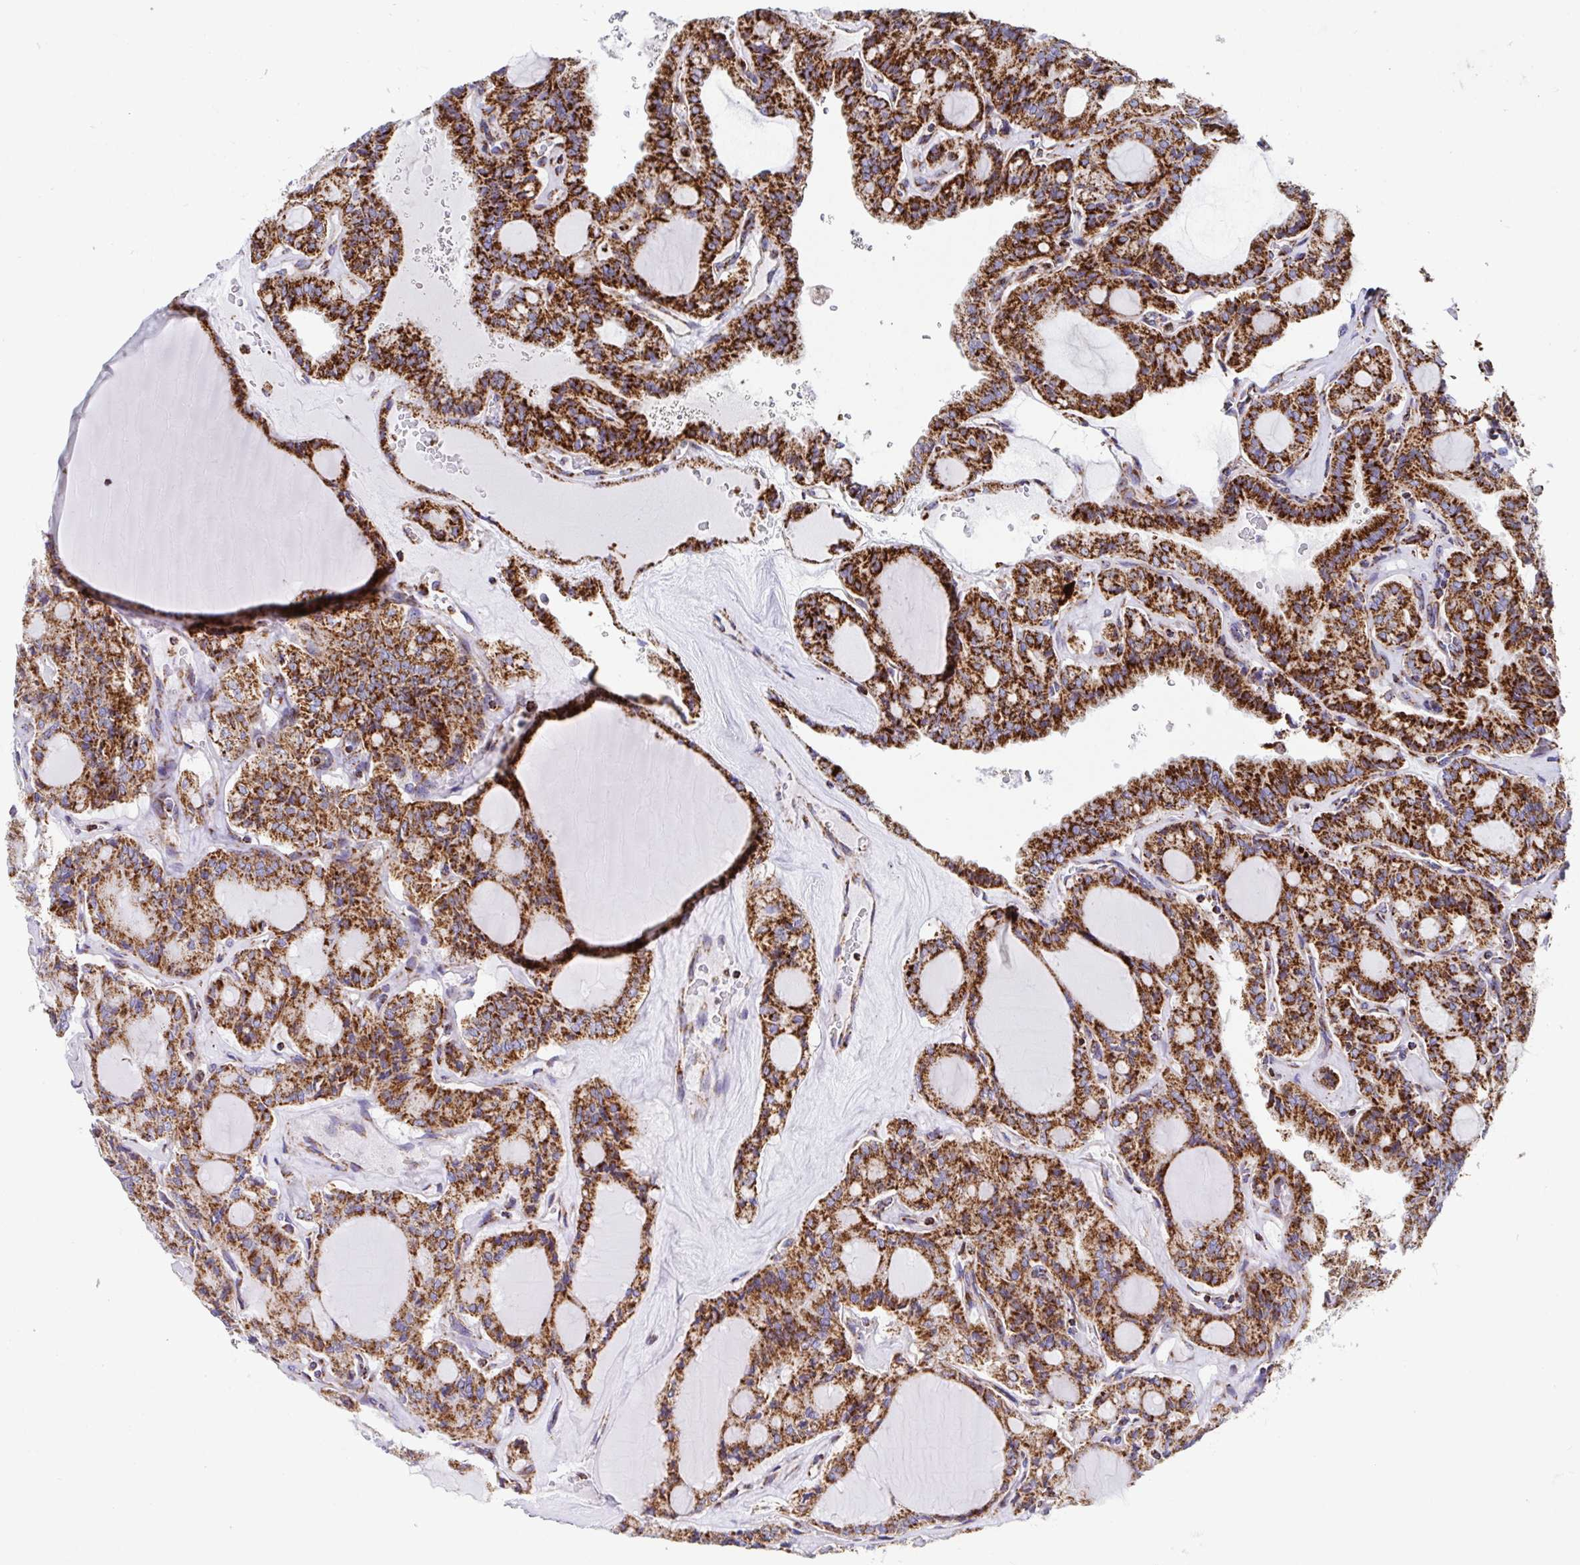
{"staining": {"intensity": "strong", "quantity": ">75%", "location": "cytoplasmic/membranous"}, "tissue": "thyroid cancer", "cell_type": "Tumor cells", "image_type": "cancer", "snomed": [{"axis": "morphology", "description": "Papillary adenocarcinoma, NOS"}, {"axis": "topography", "description": "Thyroid gland"}], "caption": "A high amount of strong cytoplasmic/membranous staining is appreciated in about >75% of tumor cells in papillary adenocarcinoma (thyroid) tissue. (IHC, brightfield microscopy, high magnification).", "gene": "ATP5MJ", "patient": {"sex": "male", "age": 87}}